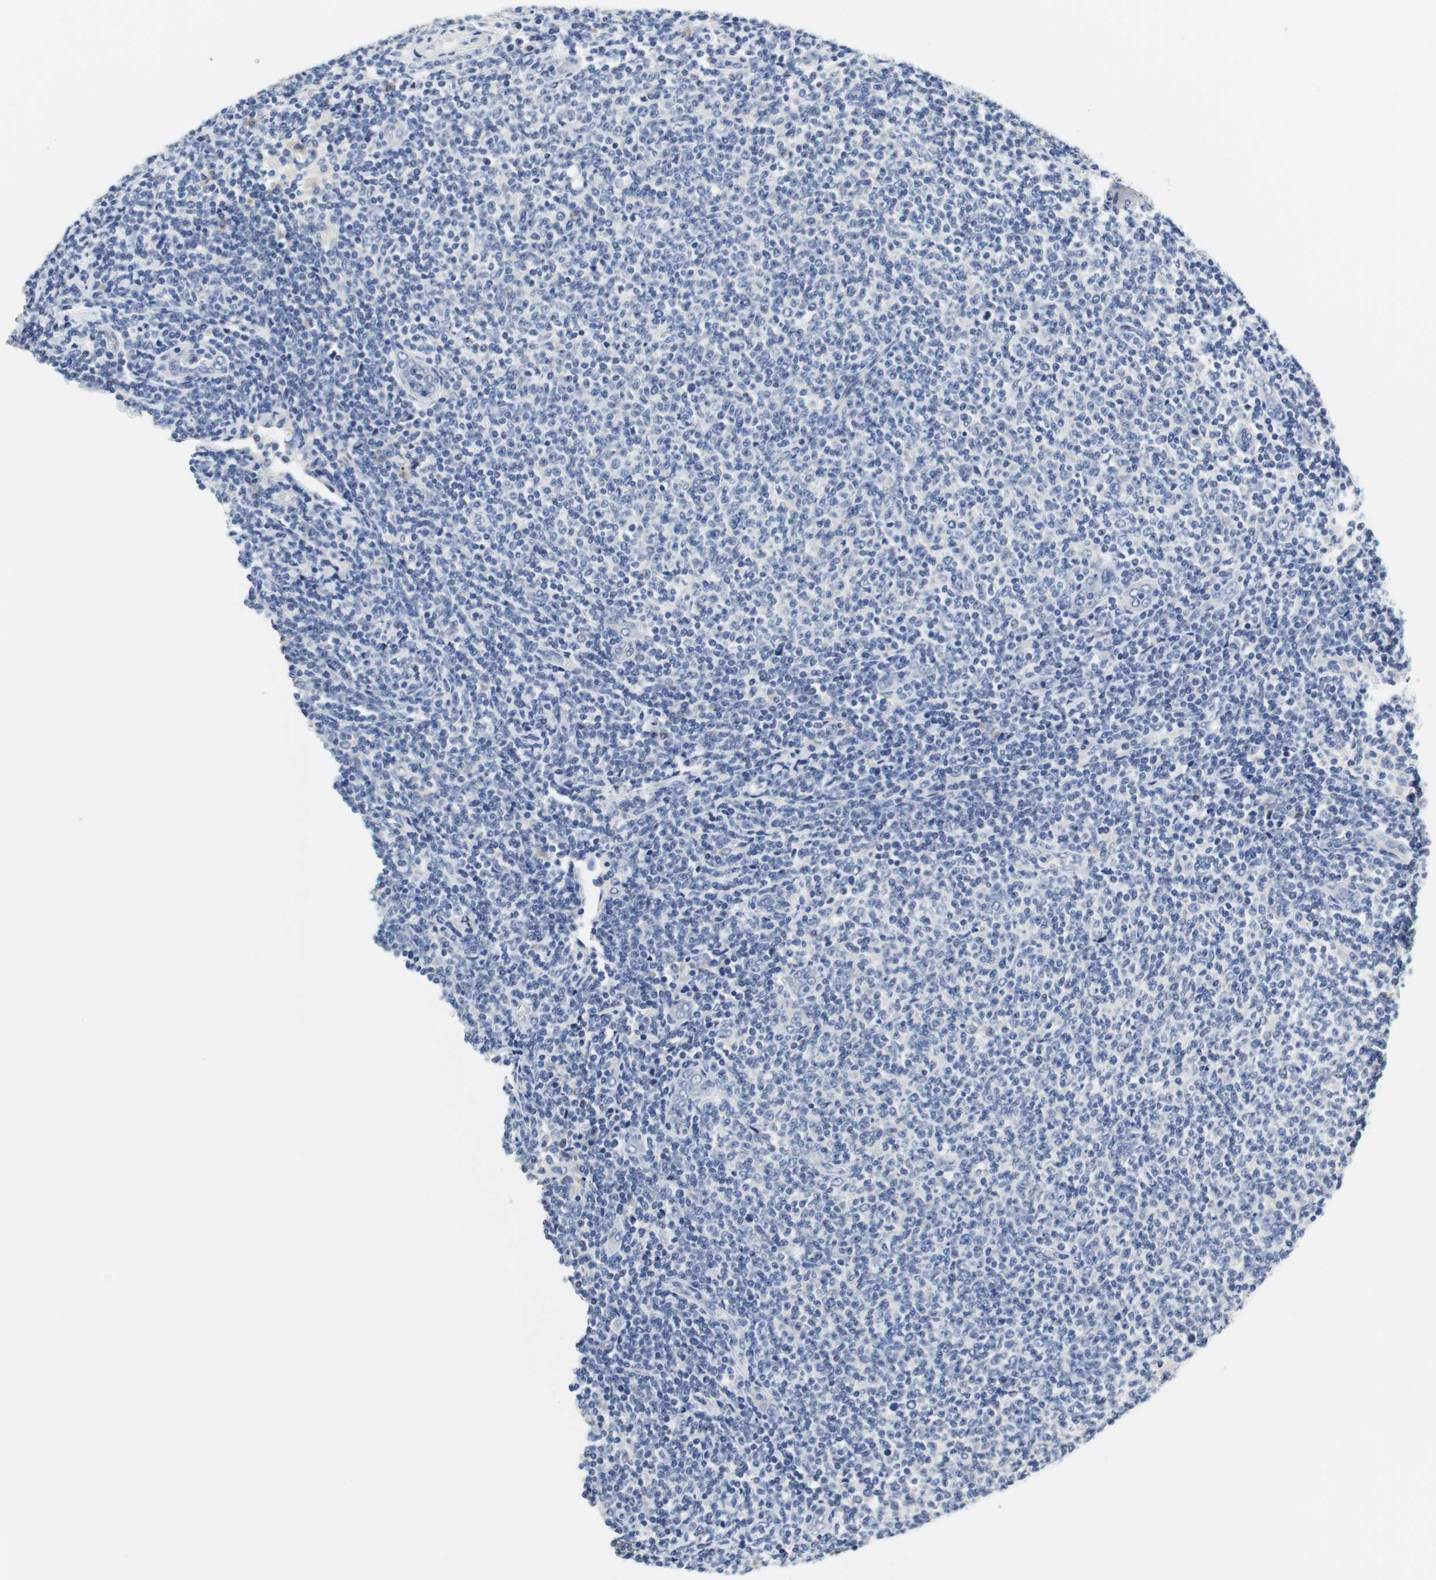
{"staining": {"intensity": "negative", "quantity": "none", "location": "none"}, "tissue": "lymphoma", "cell_type": "Tumor cells", "image_type": "cancer", "snomed": [{"axis": "morphology", "description": "Malignant lymphoma, non-Hodgkin's type, Low grade"}, {"axis": "topography", "description": "Lymph node"}], "caption": "Immunohistochemistry (IHC) histopathology image of neoplastic tissue: human malignant lymphoma, non-Hodgkin's type (low-grade) stained with DAB (3,3'-diaminobenzidine) displays no significant protein positivity in tumor cells.", "gene": "PCK1", "patient": {"sex": "male", "age": 66}}